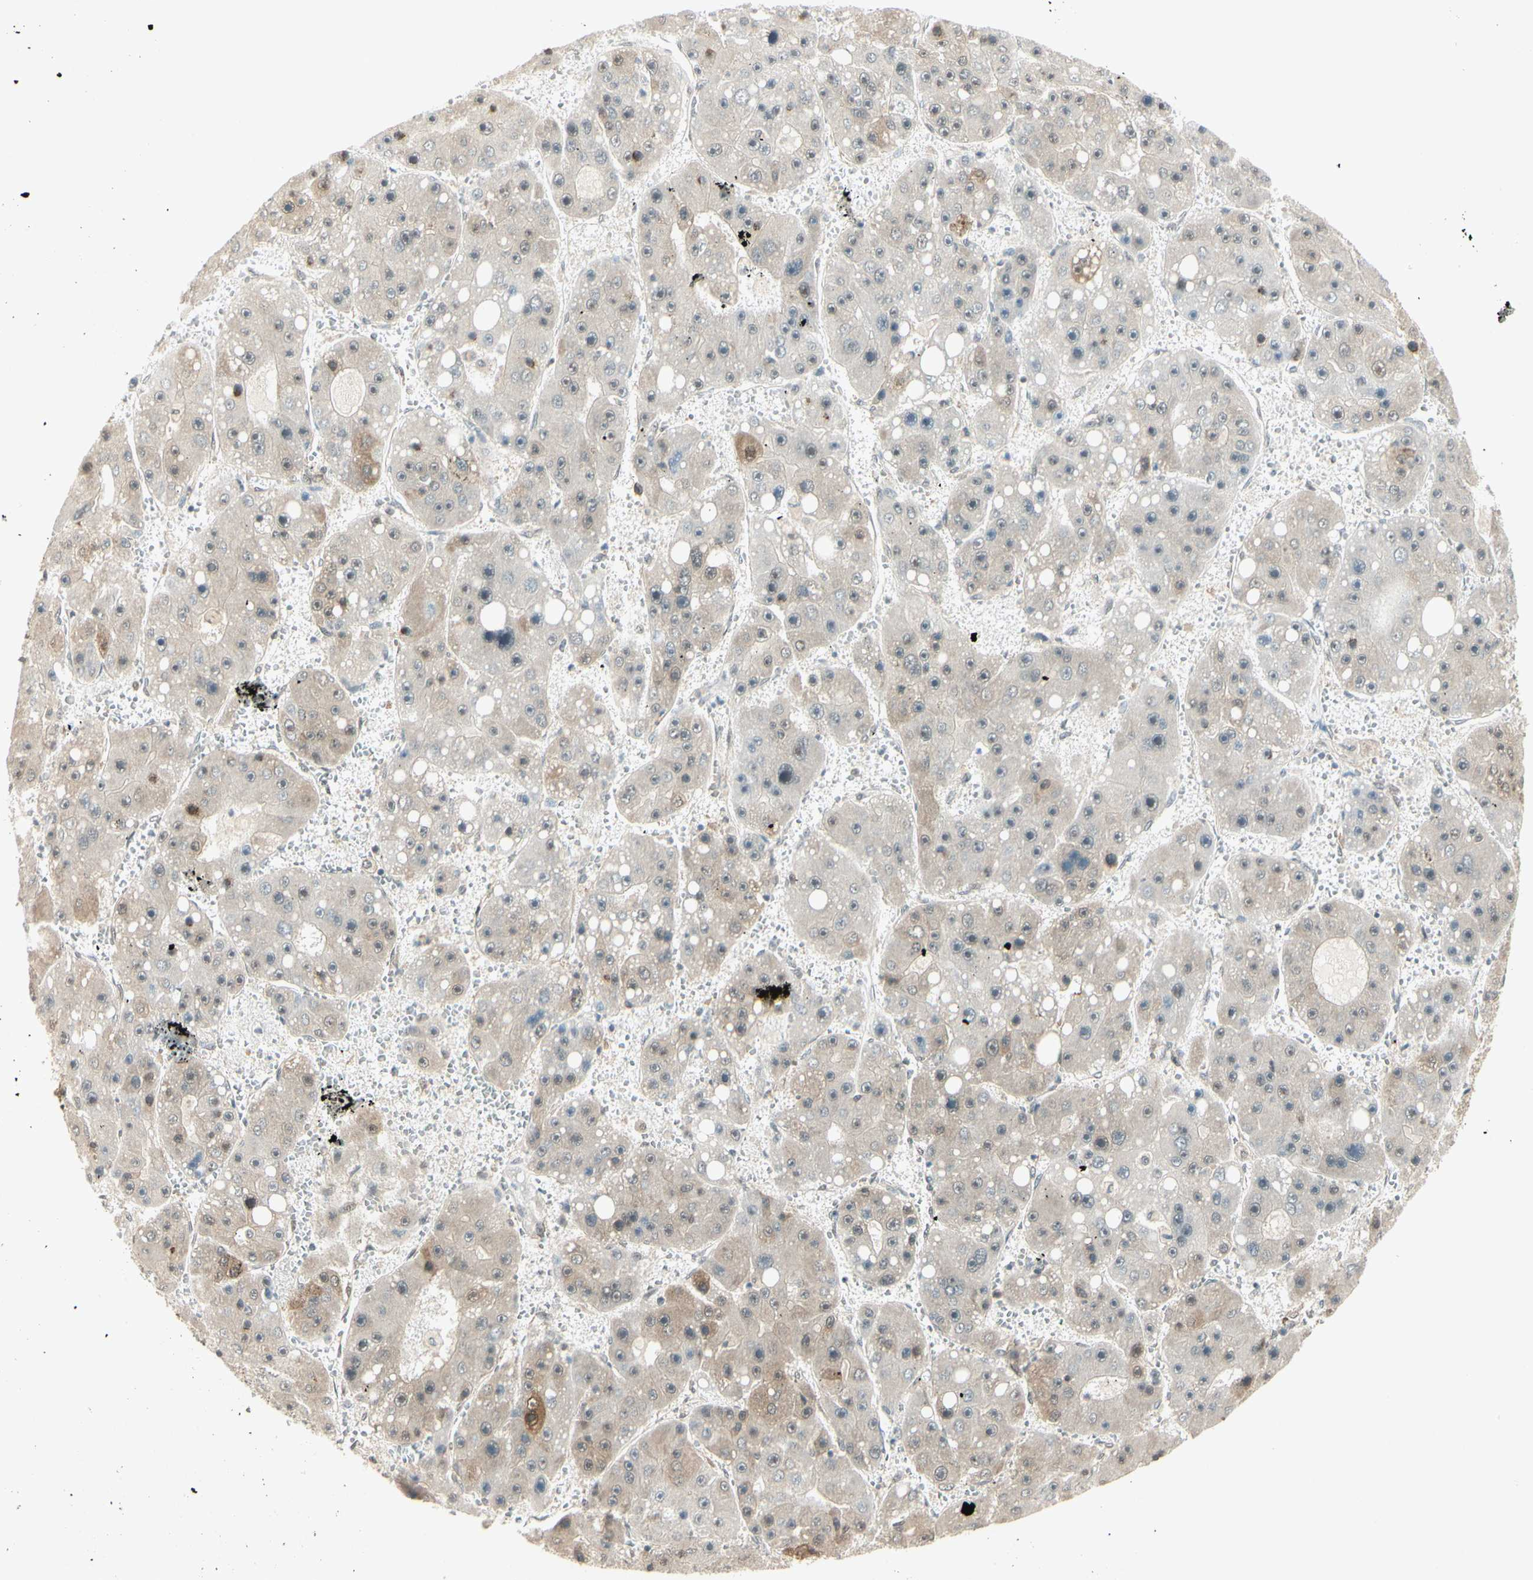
{"staining": {"intensity": "weak", "quantity": "<25%", "location": "cytoplasmic/membranous"}, "tissue": "liver cancer", "cell_type": "Tumor cells", "image_type": "cancer", "snomed": [{"axis": "morphology", "description": "Carcinoma, Hepatocellular, NOS"}, {"axis": "topography", "description": "Liver"}], "caption": "IHC micrograph of neoplastic tissue: human liver cancer stained with DAB shows no significant protein expression in tumor cells.", "gene": "IPO5", "patient": {"sex": "female", "age": 61}}